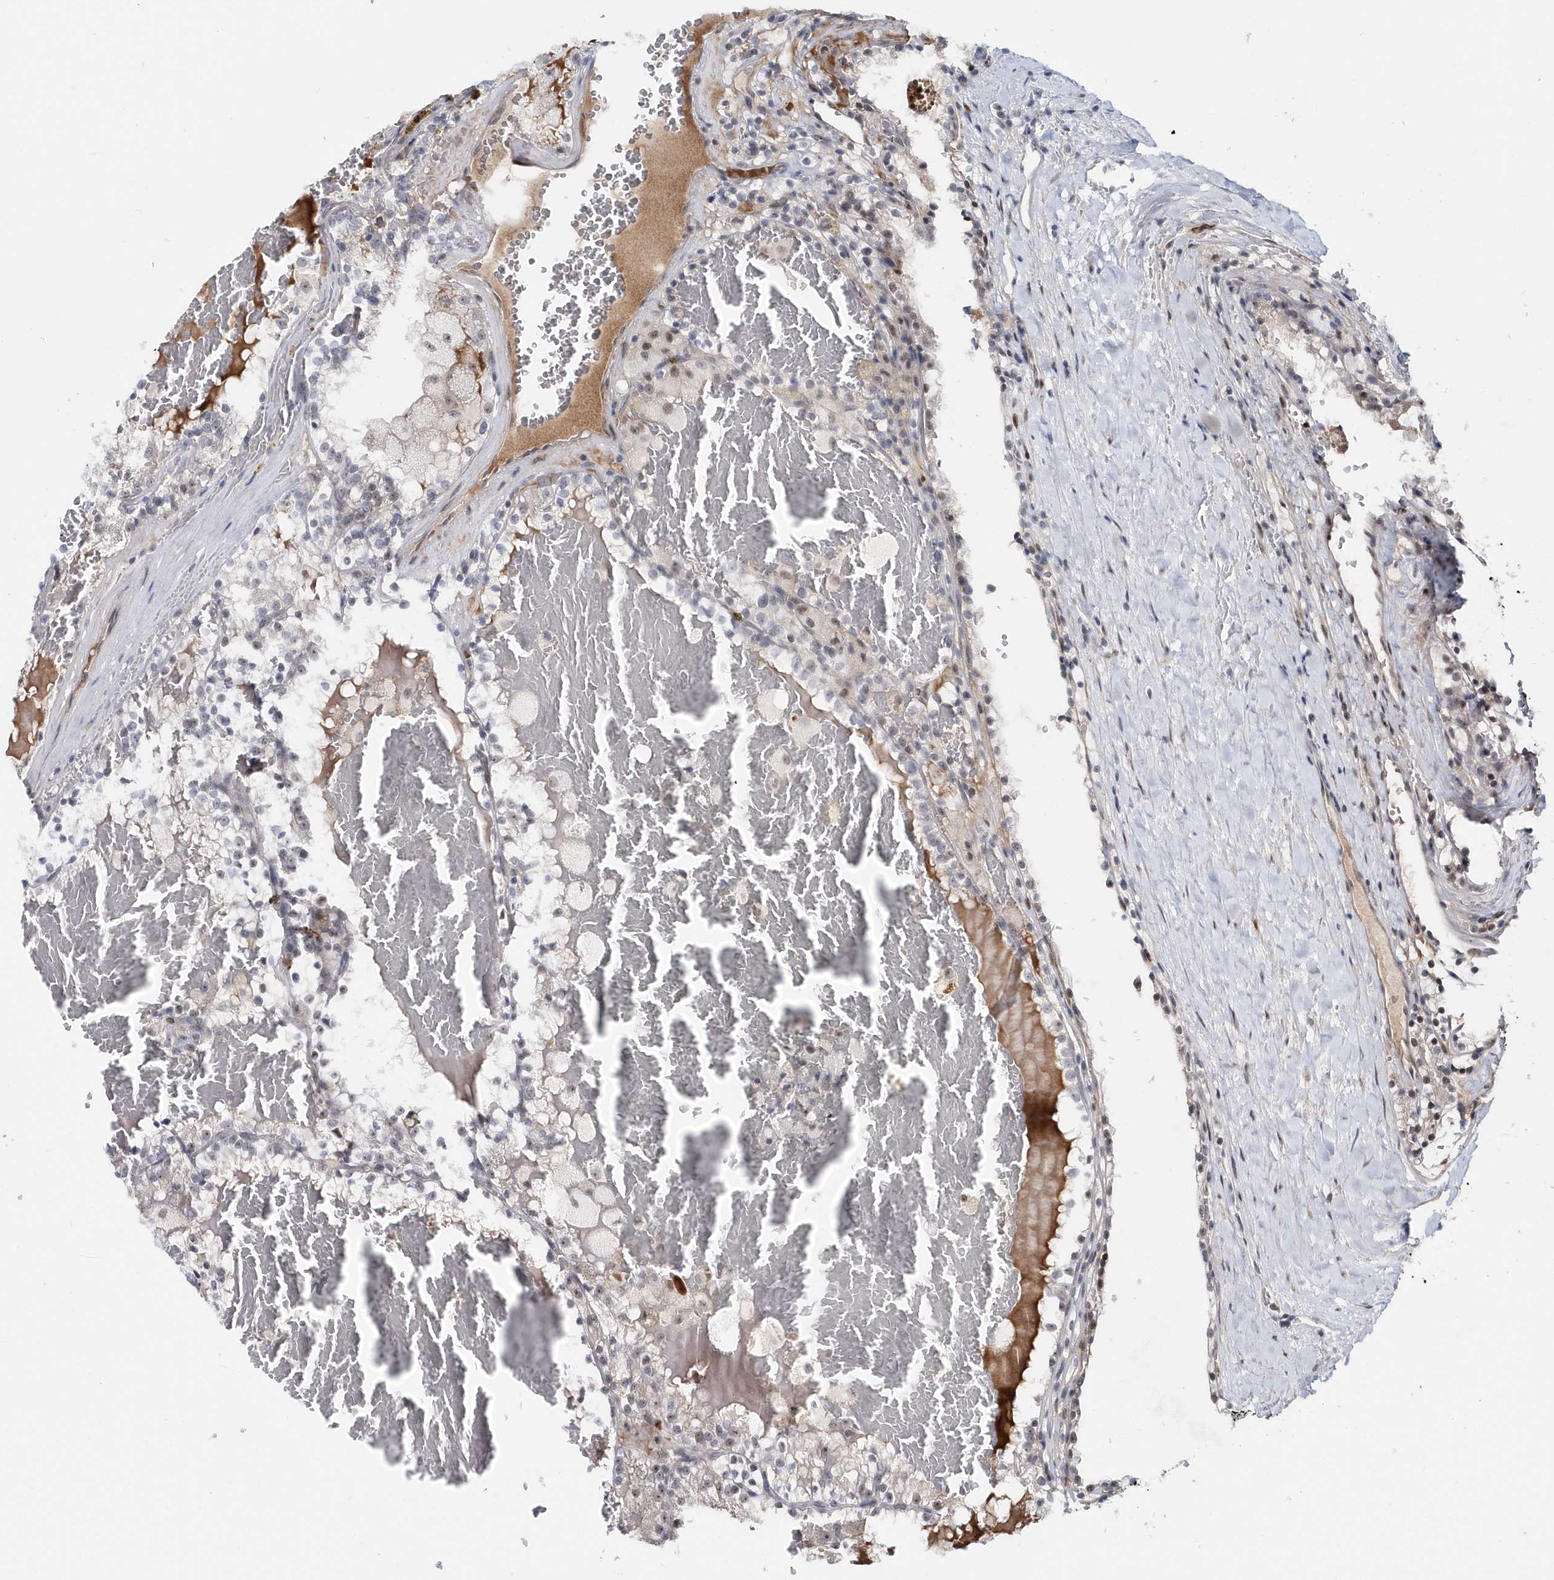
{"staining": {"intensity": "negative", "quantity": "none", "location": "none"}, "tissue": "renal cancer", "cell_type": "Tumor cells", "image_type": "cancer", "snomed": [{"axis": "morphology", "description": "Adenocarcinoma, NOS"}, {"axis": "topography", "description": "Kidney"}], "caption": "Renal adenocarcinoma stained for a protein using immunohistochemistry shows no expression tumor cells.", "gene": "ASCL4", "patient": {"sex": "female", "age": 56}}